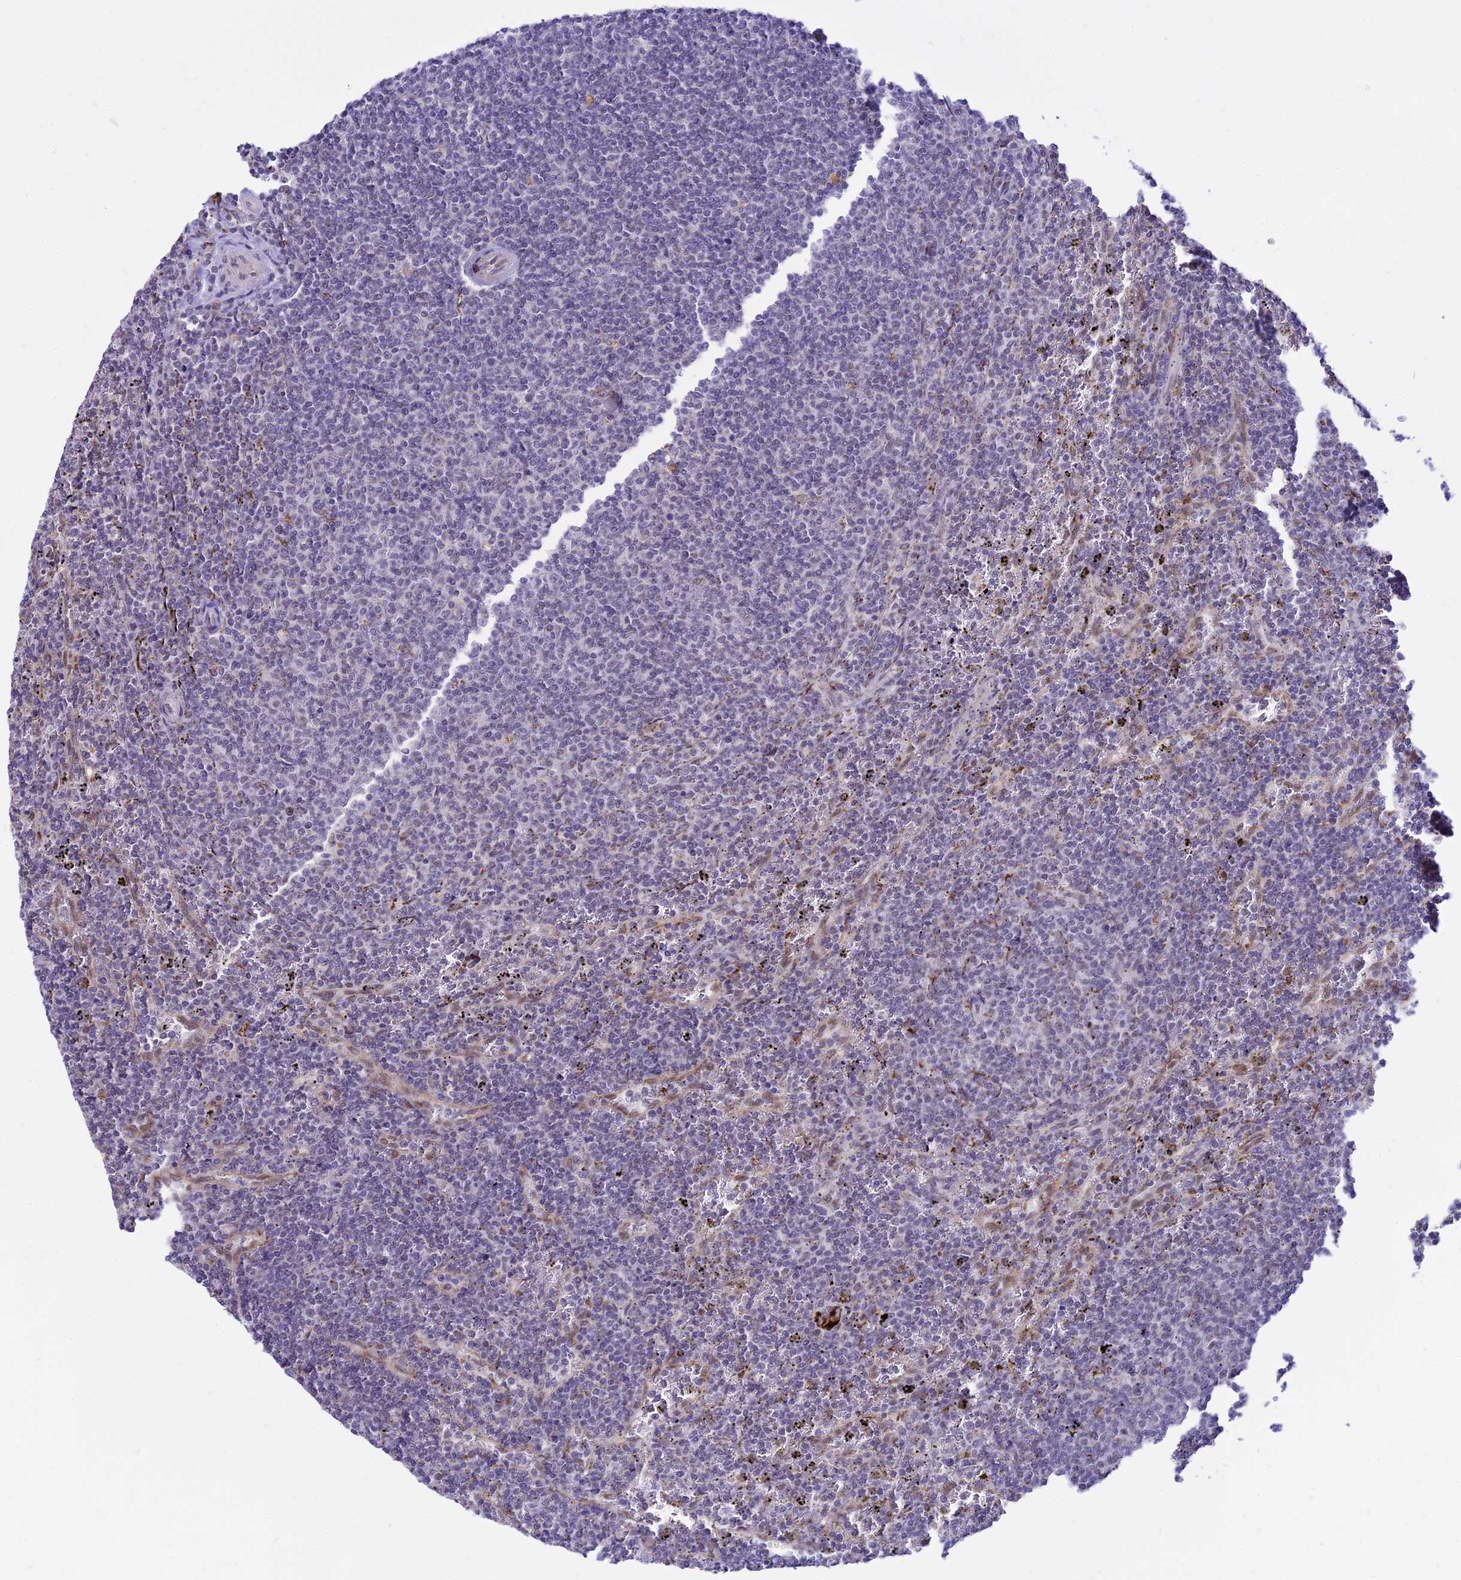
{"staining": {"intensity": "negative", "quantity": "none", "location": "none"}, "tissue": "lymphoma", "cell_type": "Tumor cells", "image_type": "cancer", "snomed": [{"axis": "morphology", "description": "Malignant lymphoma, non-Hodgkin's type, Low grade"}, {"axis": "topography", "description": "Spleen"}], "caption": "Histopathology image shows no protein expression in tumor cells of low-grade malignant lymphoma, non-Hodgkin's type tissue.", "gene": "C6orf163", "patient": {"sex": "female", "age": 50}}